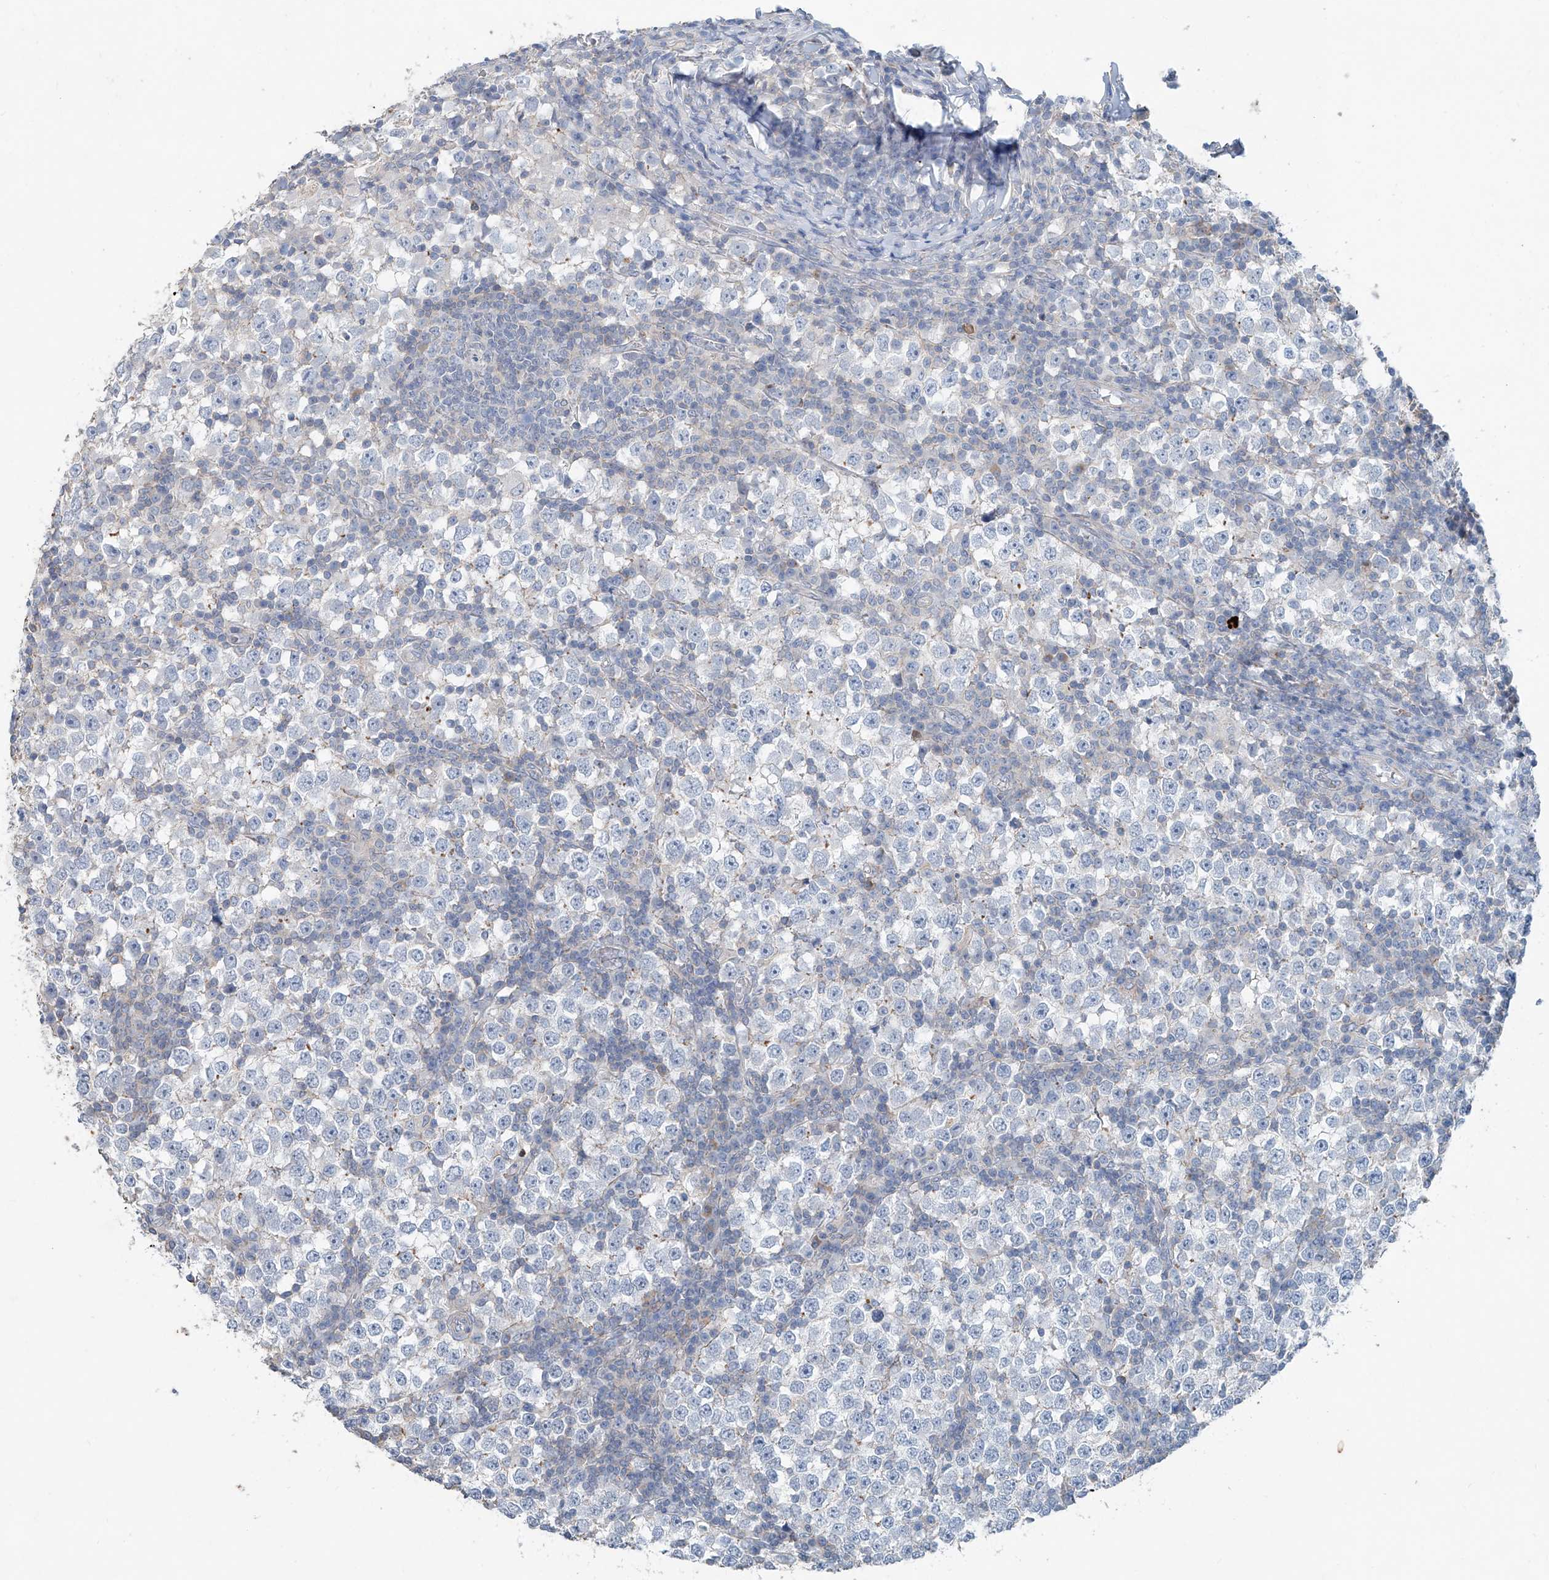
{"staining": {"intensity": "negative", "quantity": "none", "location": "none"}, "tissue": "testis cancer", "cell_type": "Tumor cells", "image_type": "cancer", "snomed": [{"axis": "morphology", "description": "Seminoma, NOS"}, {"axis": "topography", "description": "Testis"}], "caption": "Immunohistochemistry of human testis seminoma displays no staining in tumor cells. (Stains: DAB (3,3'-diaminobenzidine) immunohistochemistry with hematoxylin counter stain, Microscopy: brightfield microscopy at high magnification).", "gene": "ANKRD34A", "patient": {"sex": "male", "age": 65}}